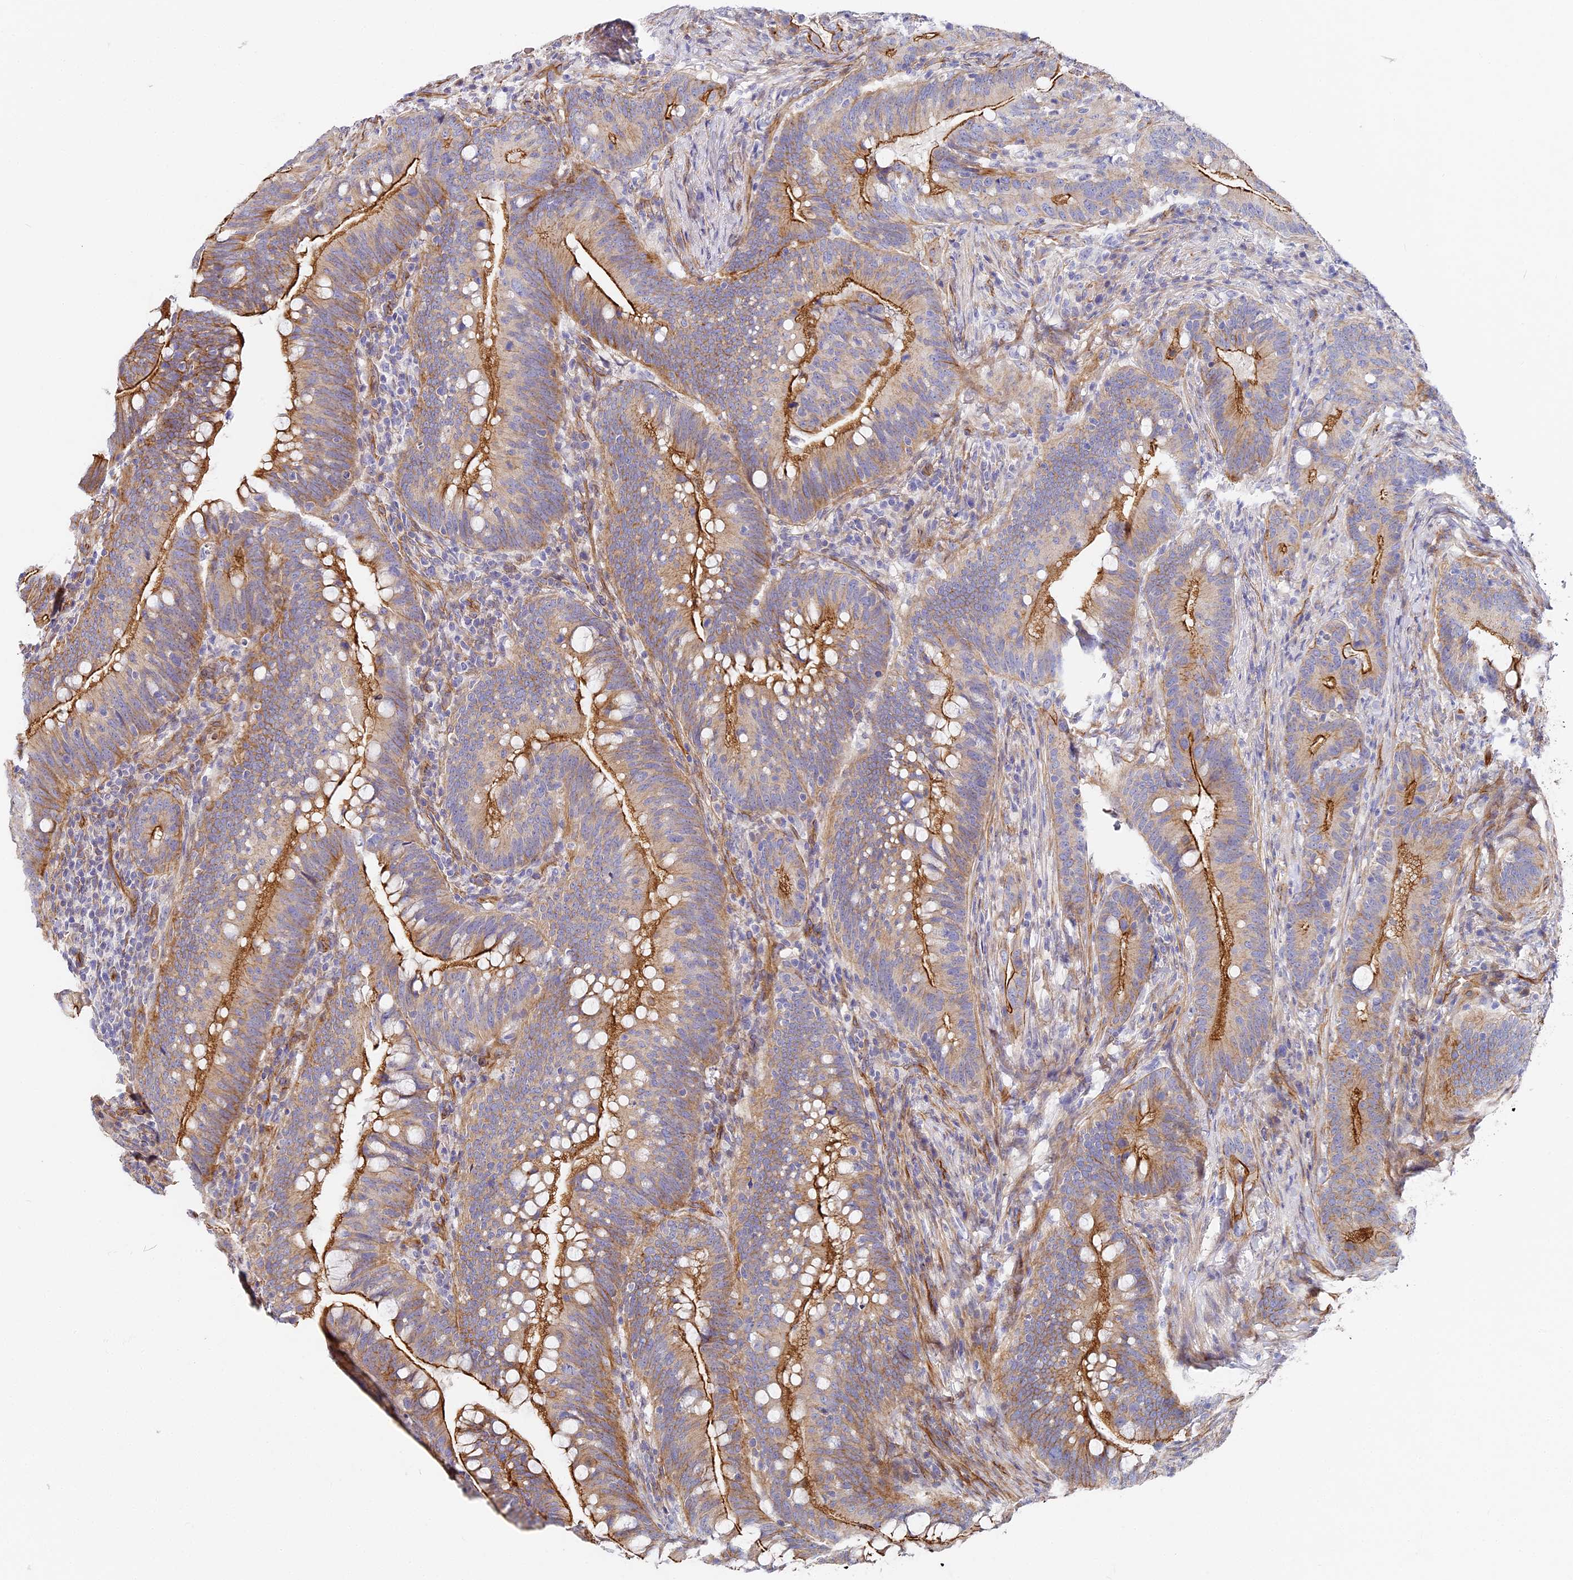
{"staining": {"intensity": "moderate", "quantity": "25%-75%", "location": "cytoplasmic/membranous"}, "tissue": "colorectal cancer", "cell_type": "Tumor cells", "image_type": "cancer", "snomed": [{"axis": "morphology", "description": "Adenocarcinoma, NOS"}, {"axis": "topography", "description": "Colon"}], "caption": "Colorectal cancer was stained to show a protein in brown. There is medium levels of moderate cytoplasmic/membranous staining in about 25%-75% of tumor cells. (Brightfield microscopy of DAB IHC at high magnification).", "gene": "CCDC30", "patient": {"sex": "female", "age": 66}}